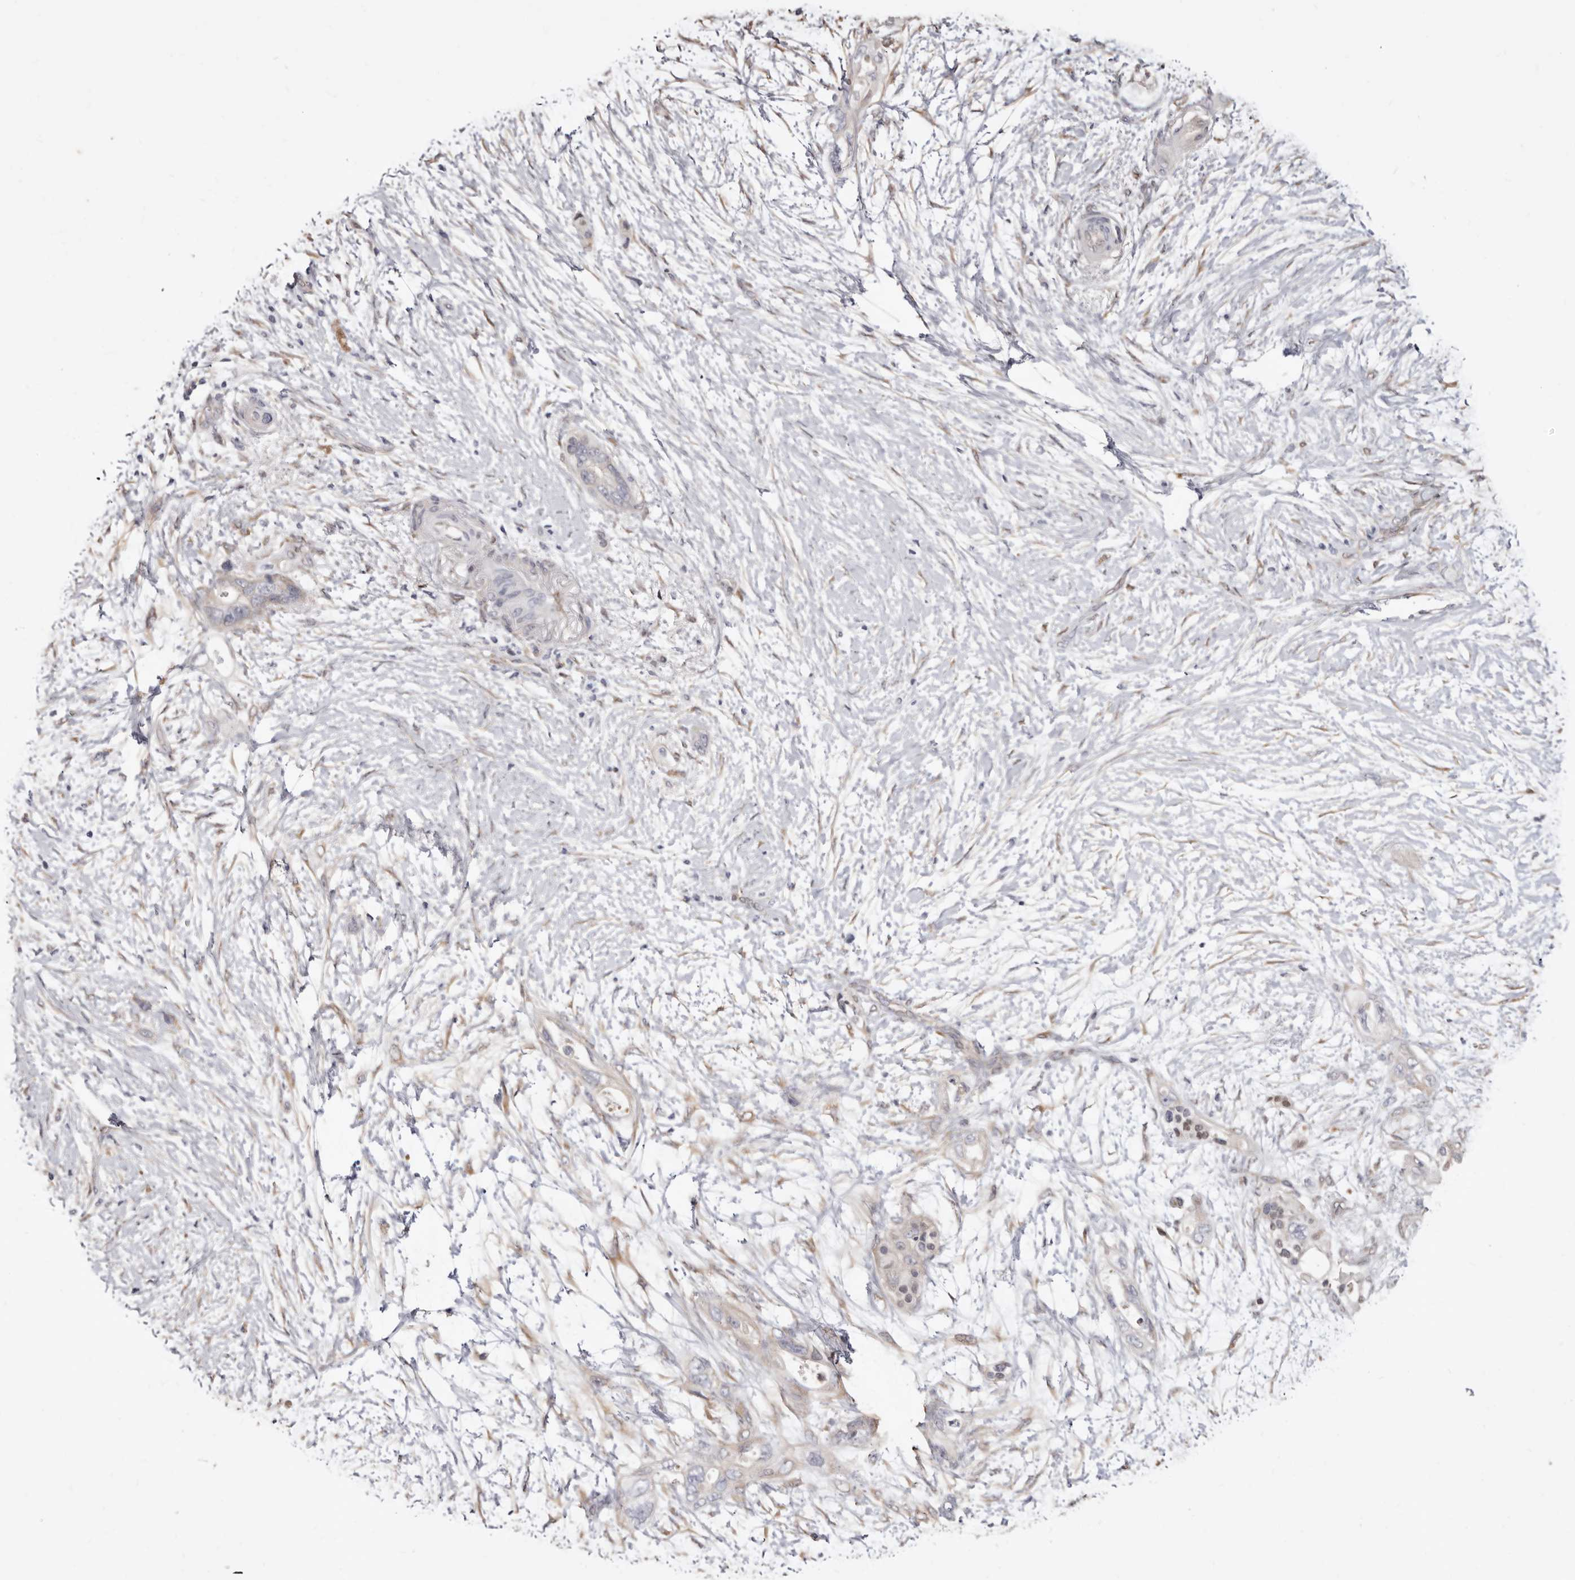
{"staining": {"intensity": "moderate", "quantity": "<25%", "location": "cytoplasmic/membranous"}, "tissue": "pancreatic cancer", "cell_type": "Tumor cells", "image_type": "cancer", "snomed": [{"axis": "morphology", "description": "Adenocarcinoma, NOS"}, {"axis": "topography", "description": "Pancreas"}], "caption": "Approximately <25% of tumor cells in human adenocarcinoma (pancreatic) show moderate cytoplasmic/membranous protein staining as visualized by brown immunohistochemical staining.", "gene": "KHDRBS2", "patient": {"sex": "male", "age": 53}}